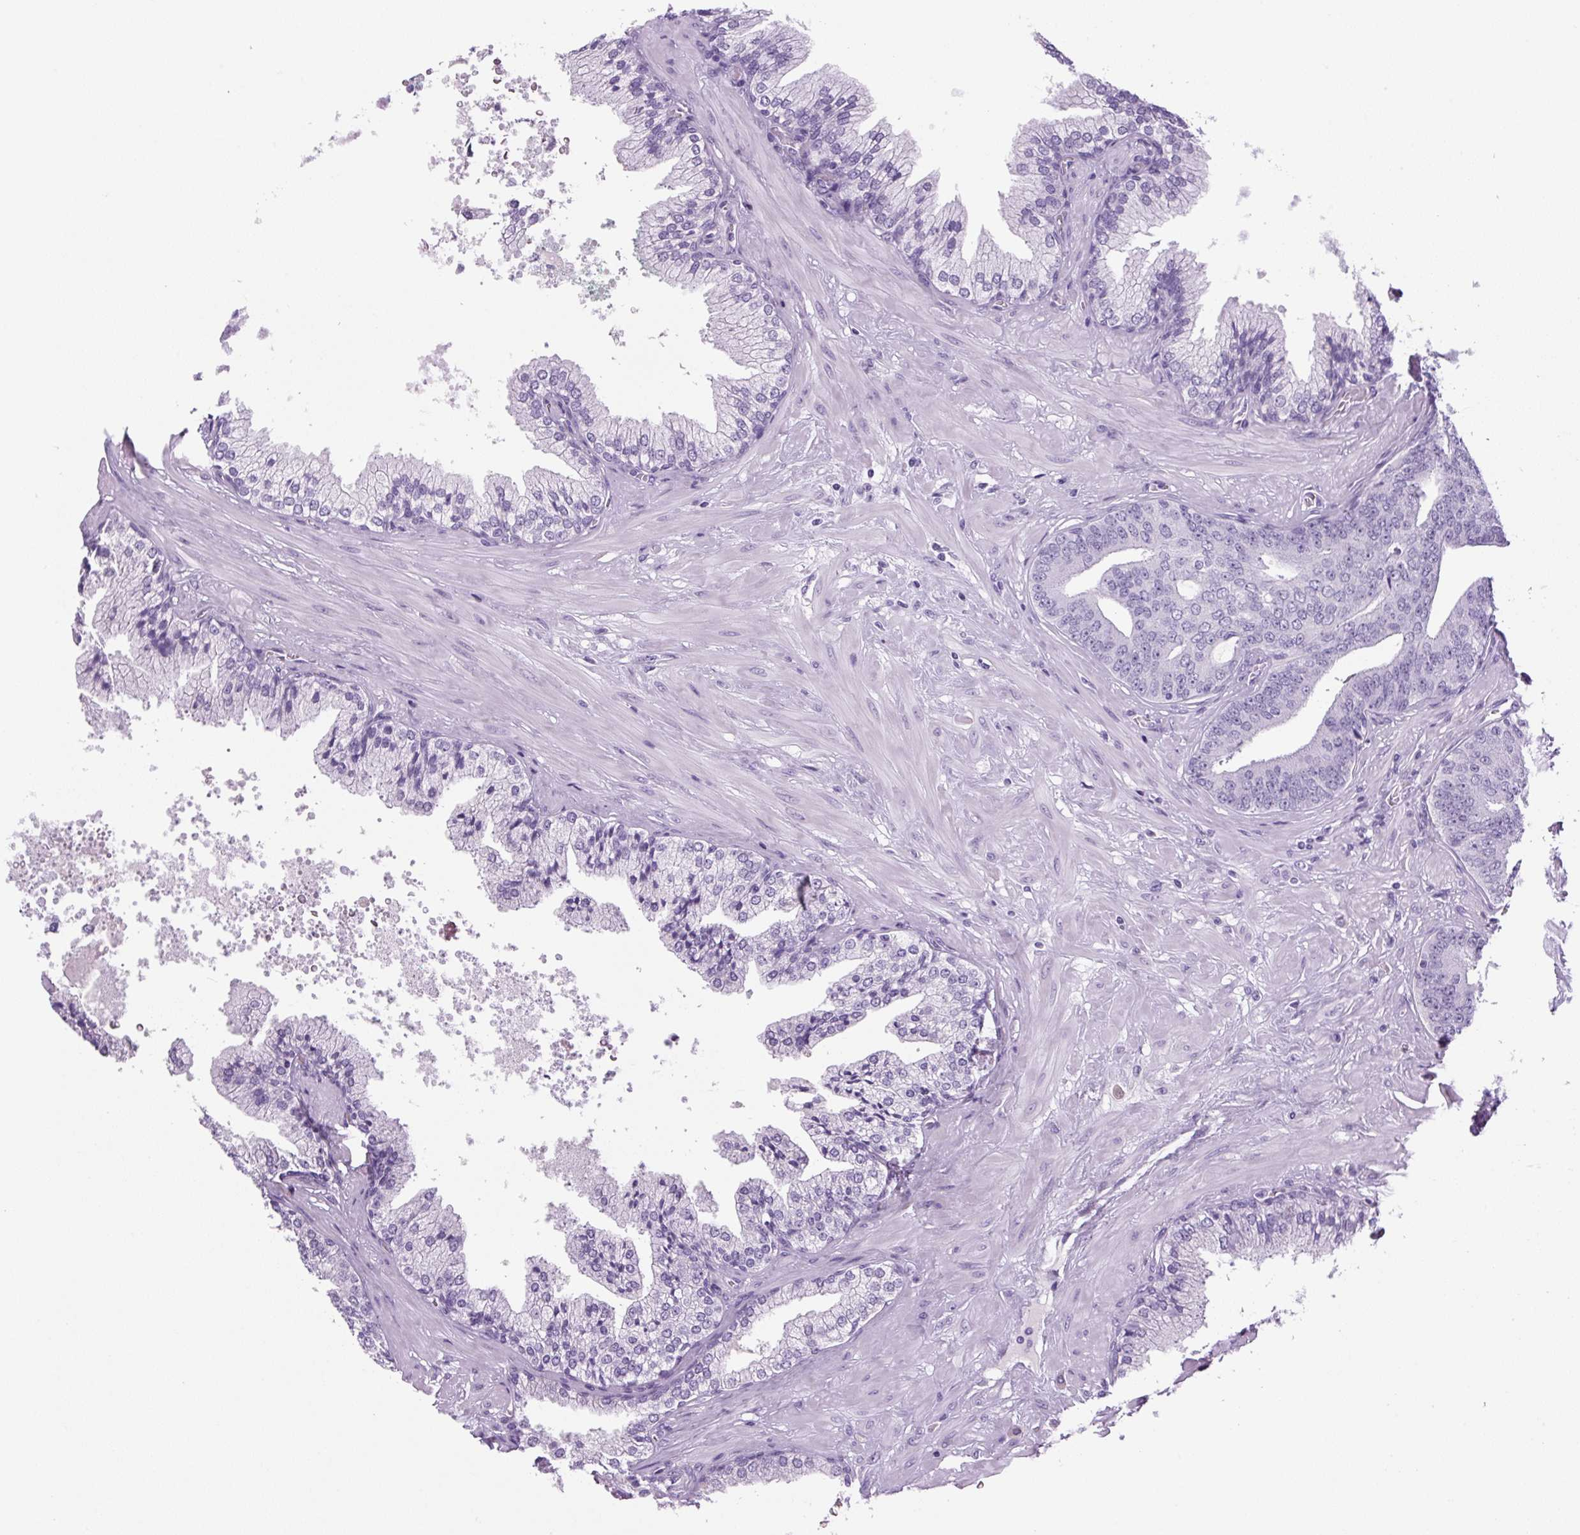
{"staining": {"intensity": "negative", "quantity": "none", "location": "none"}, "tissue": "prostate cancer", "cell_type": "Tumor cells", "image_type": "cancer", "snomed": [{"axis": "morphology", "description": "Adenocarcinoma, High grade"}, {"axis": "topography", "description": "Prostate"}], "caption": "Tumor cells are negative for protein expression in human prostate high-grade adenocarcinoma.", "gene": "PRRT1", "patient": {"sex": "male", "age": 55}}